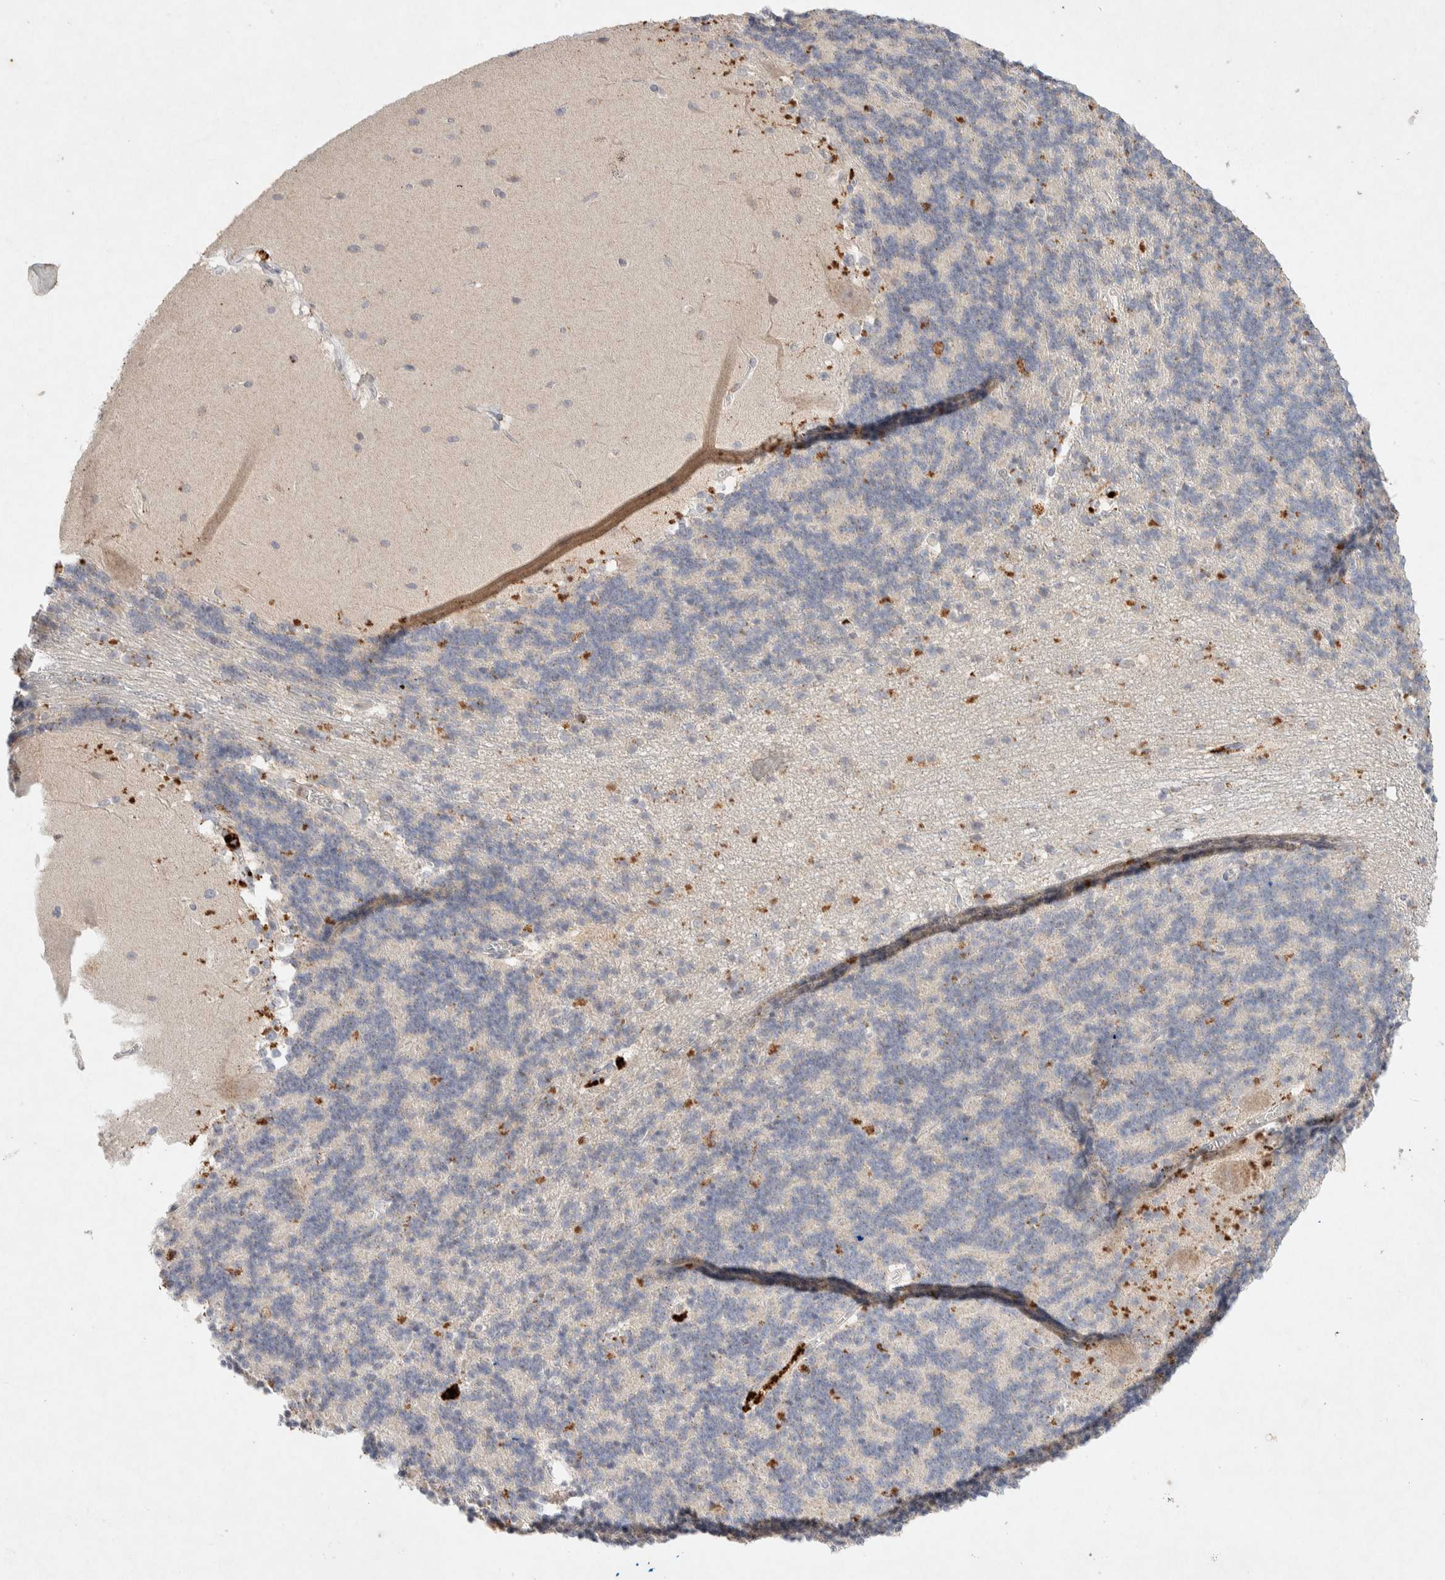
{"staining": {"intensity": "moderate", "quantity": "<25%", "location": "cytoplasmic/membranous"}, "tissue": "cerebellum", "cell_type": "Cells in granular layer", "image_type": "normal", "snomed": [{"axis": "morphology", "description": "Normal tissue, NOS"}, {"axis": "topography", "description": "Cerebellum"}], "caption": "Brown immunohistochemical staining in normal human cerebellum demonstrates moderate cytoplasmic/membranous expression in approximately <25% of cells in granular layer. (Brightfield microscopy of DAB IHC at high magnification).", "gene": "GNAI1", "patient": {"sex": "female", "age": 19}}